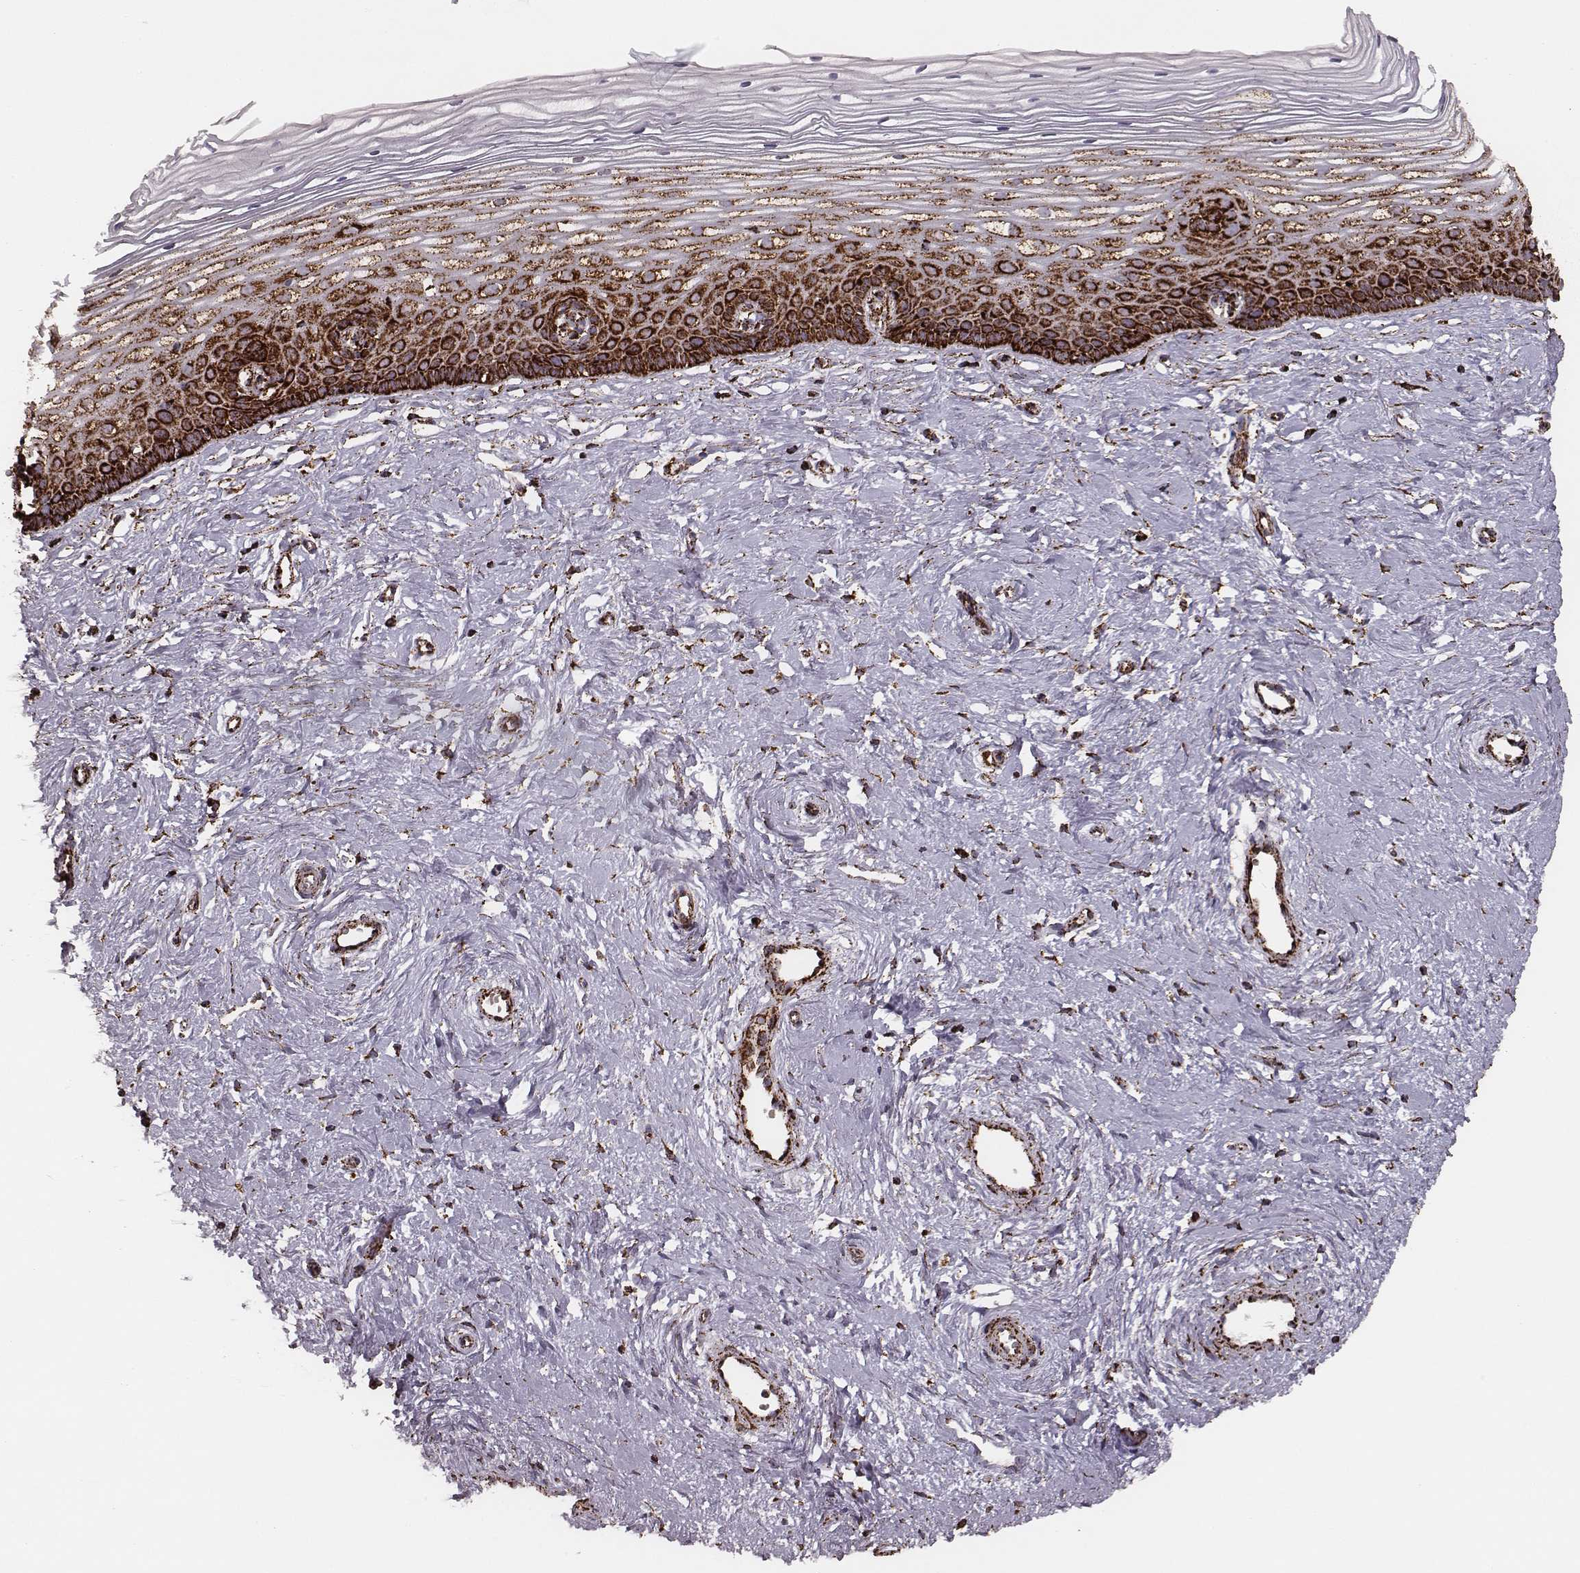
{"staining": {"intensity": "strong", "quantity": ">75%", "location": "cytoplasmic/membranous"}, "tissue": "cervix", "cell_type": "Glandular cells", "image_type": "normal", "snomed": [{"axis": "morphology", "description": "Normal tissue, NOS"}, {"axis": "topography", "description": "Cervix"}], "caption": "A micrograph of cervix stained for a protein shows strong cytoplasmic/membranous brown staining in glandular cells.", "gene": "TUFM", "patient": {"sex": "female", "age": 40}}